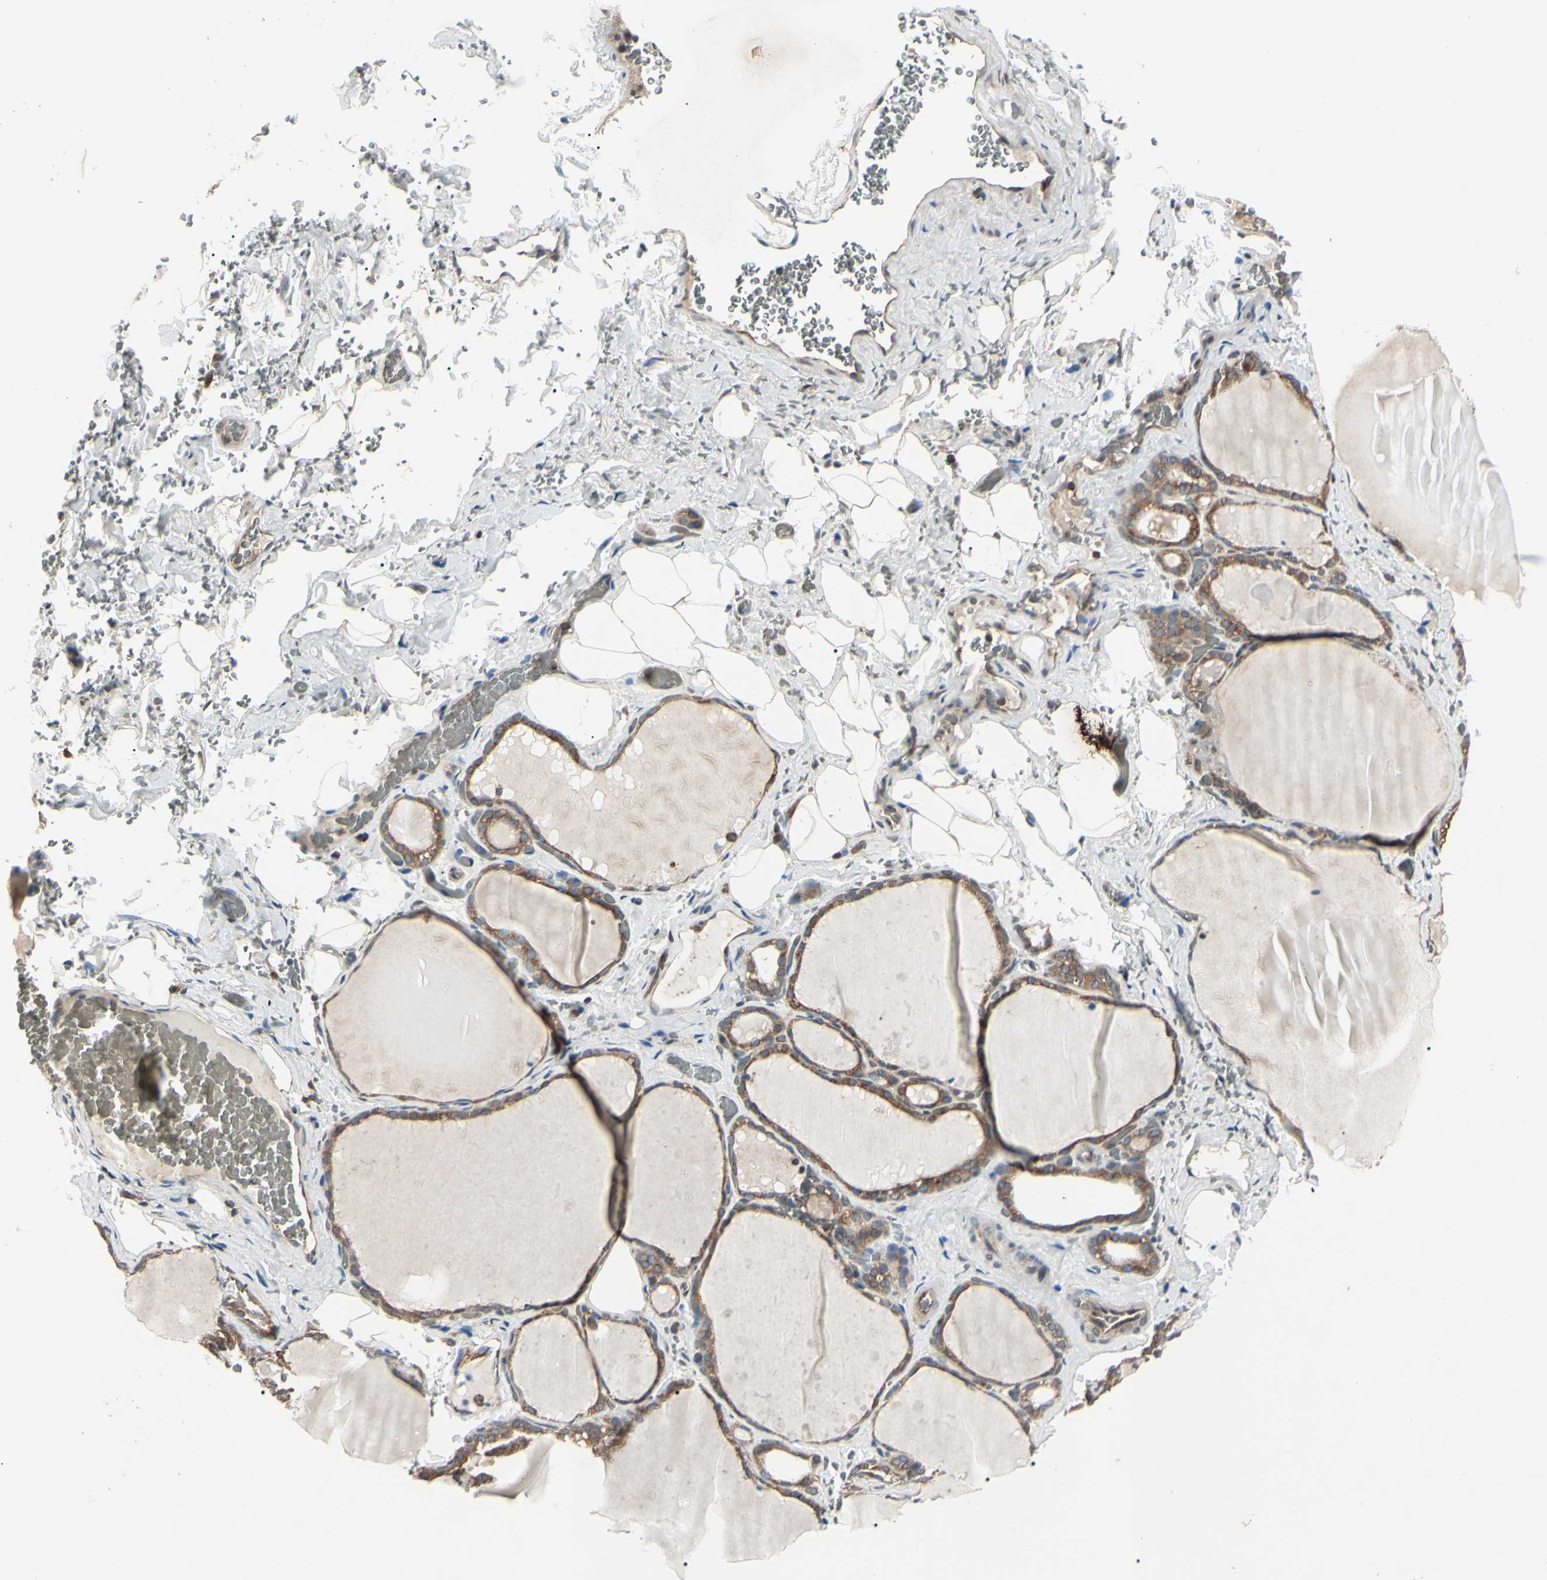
{"staining": {"intensity": "moderate", "quantity": ">75%", "location": "cytoplasmic/membranous"}, "tissue": "thyroid gland", "cell_type": "Glandular cells", "image_type": "normal", "snomed": [{"axis": "morphology", "description": "Normal tissue, NOS"}, {"axis": "topography", "description": "Thyroid gland"}], "caption": "A medium amount of moderate cytoplasmic/membranous staining is identified in approximately >75% of glandular cells in unremarkable thyroid gland.", "gene": "MAPRE1", "patient": {"sex": "male", "age": 61}}